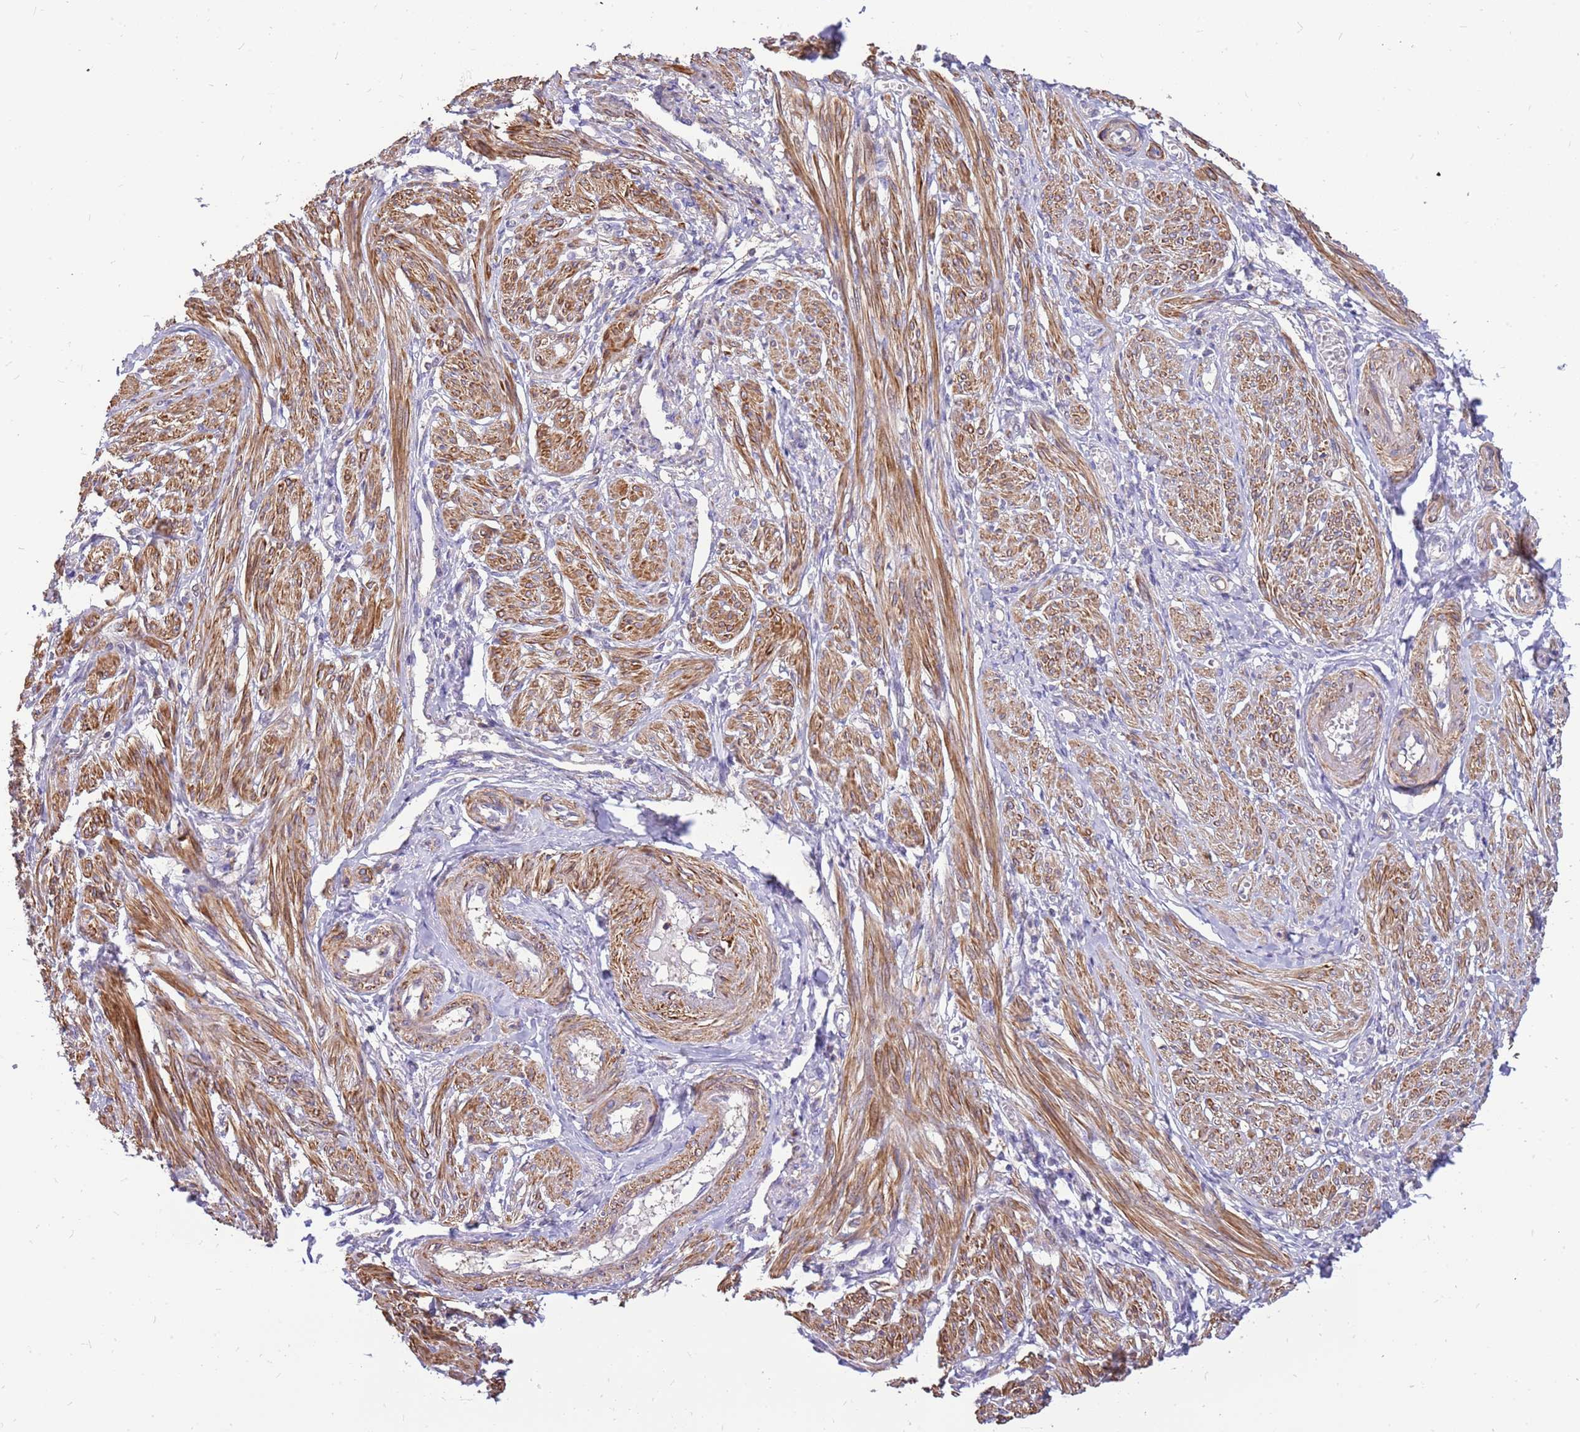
{"staining": {"intensity": "strong", "quantity": "25%-75%", "location": "cytoplasmic/membranous"}, "tissue": "smooth muscle", "cell_type": "Smooth muscle cells", "image_type": "normal", "snomed": [{"axis": "morphology", "description": "Normal tissue, NOS"}, {"axis": "topography", "description": "Smooth muscle"}], "caption": "Immunohistochemical staining of unremarkable human smooth muscle shows strong cytoplasmic/membranous protein expression in approximately 25%-75% of smooth muscle cells.", "gene": "MVD", "patient": {"sex": "female", "age": 39}}